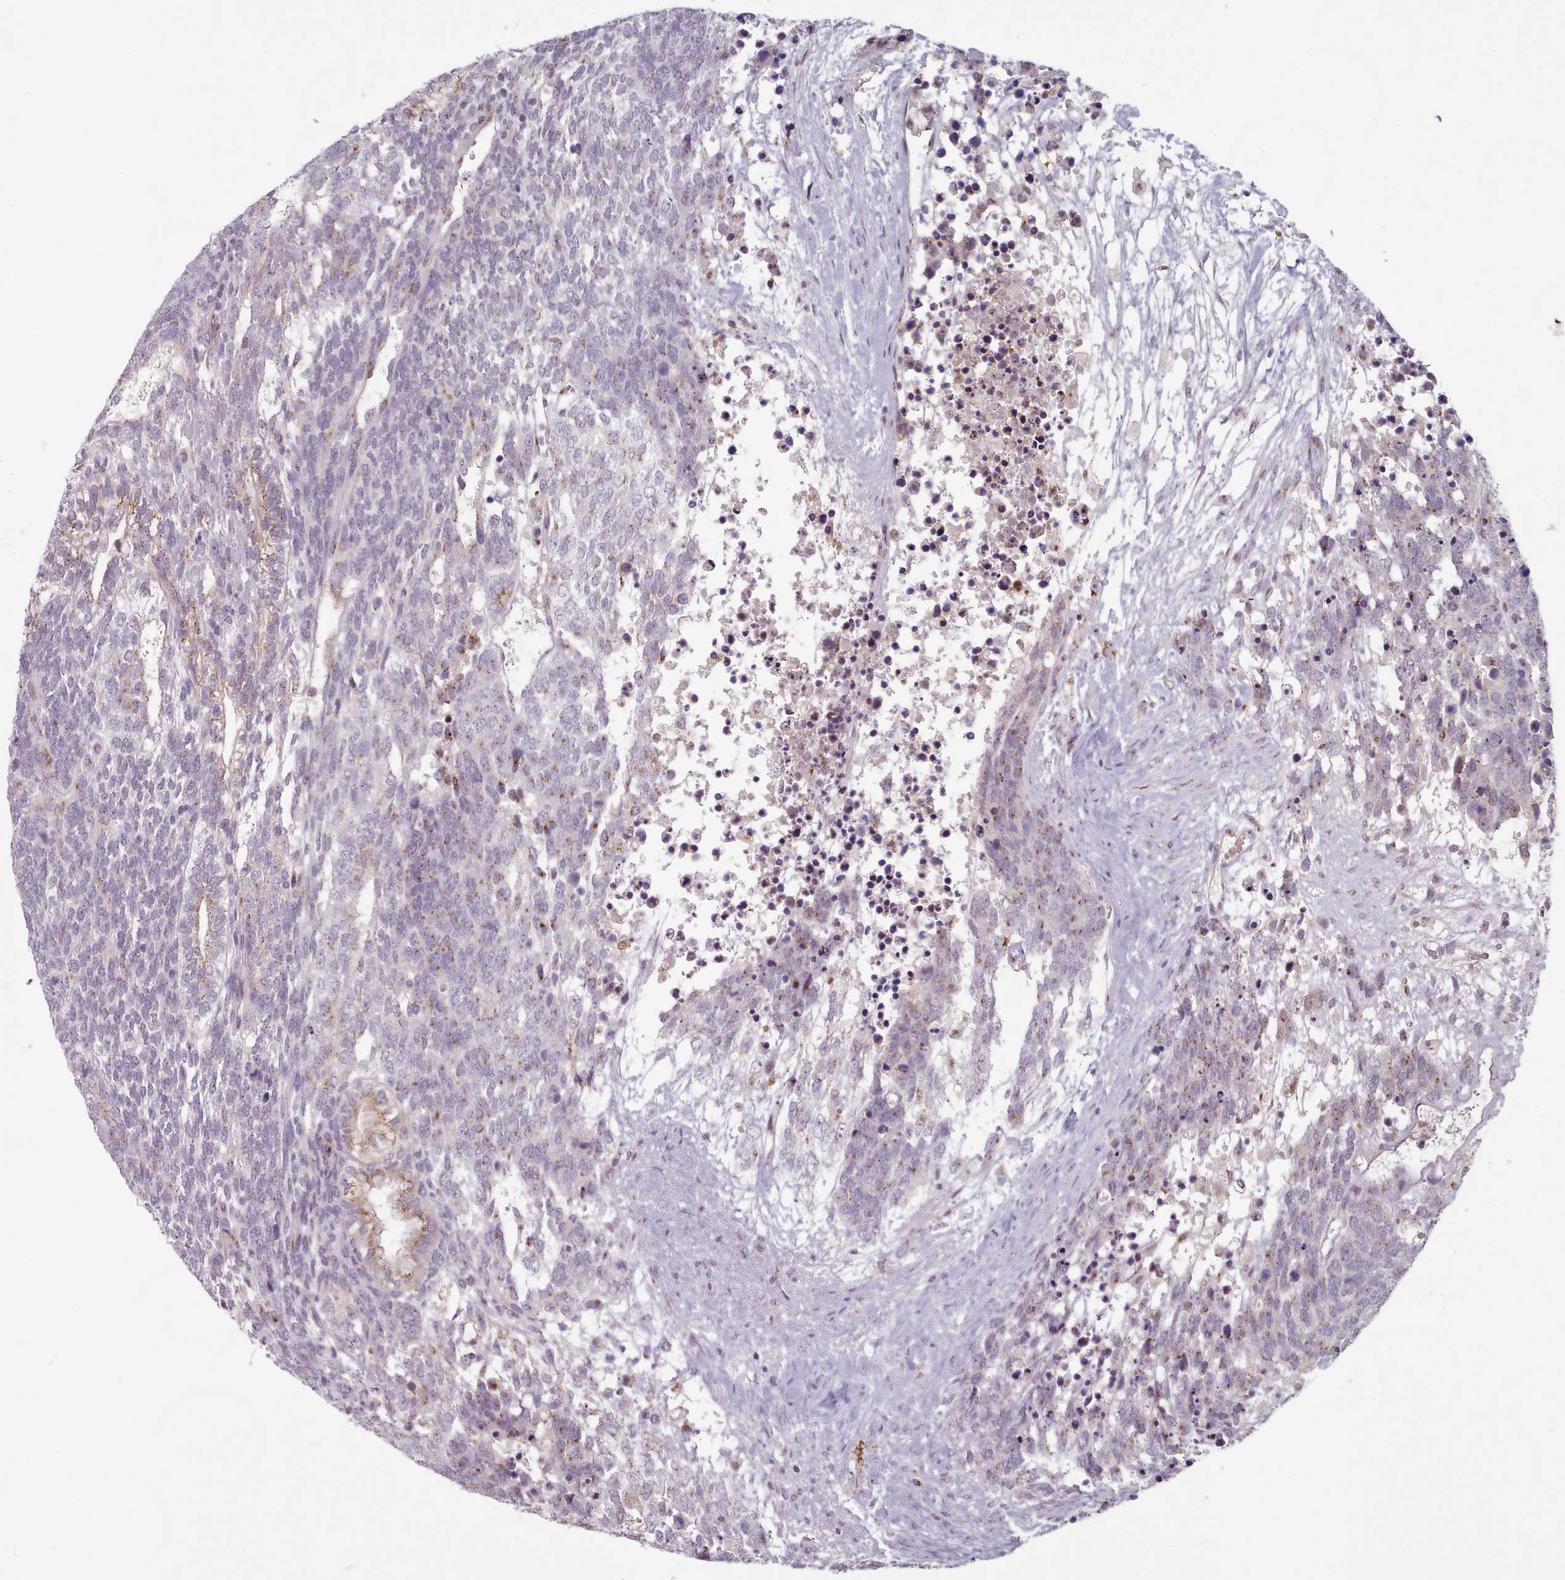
{"staining": {"intensity": "moderate", "quantity": "25%-75%", "location": "cytoplasmic/membranous"}, "tissue": "testis cancer", "cell_type": "Tumor cells", "image_type": "cancer", "snomed": [{"axis": "morphology", "description": "Carcinoma, Embryonal, NOS"}, {"axis": "topography", "description": "Testis"}], "caption": "IHC of testis embryonal carcinoma exhibits medium levels of moderate cytoplasmic/membranous staining in approximately 25%-75% of tumor cells. (Stains: DAB (3,3'-diaminobenzidine) in brown, nuclei in blue, Microscopy: brightfield microscopy at high magnification).", "gene": "MAN1B1", "patient": {"sex": "male", "age": 23}}